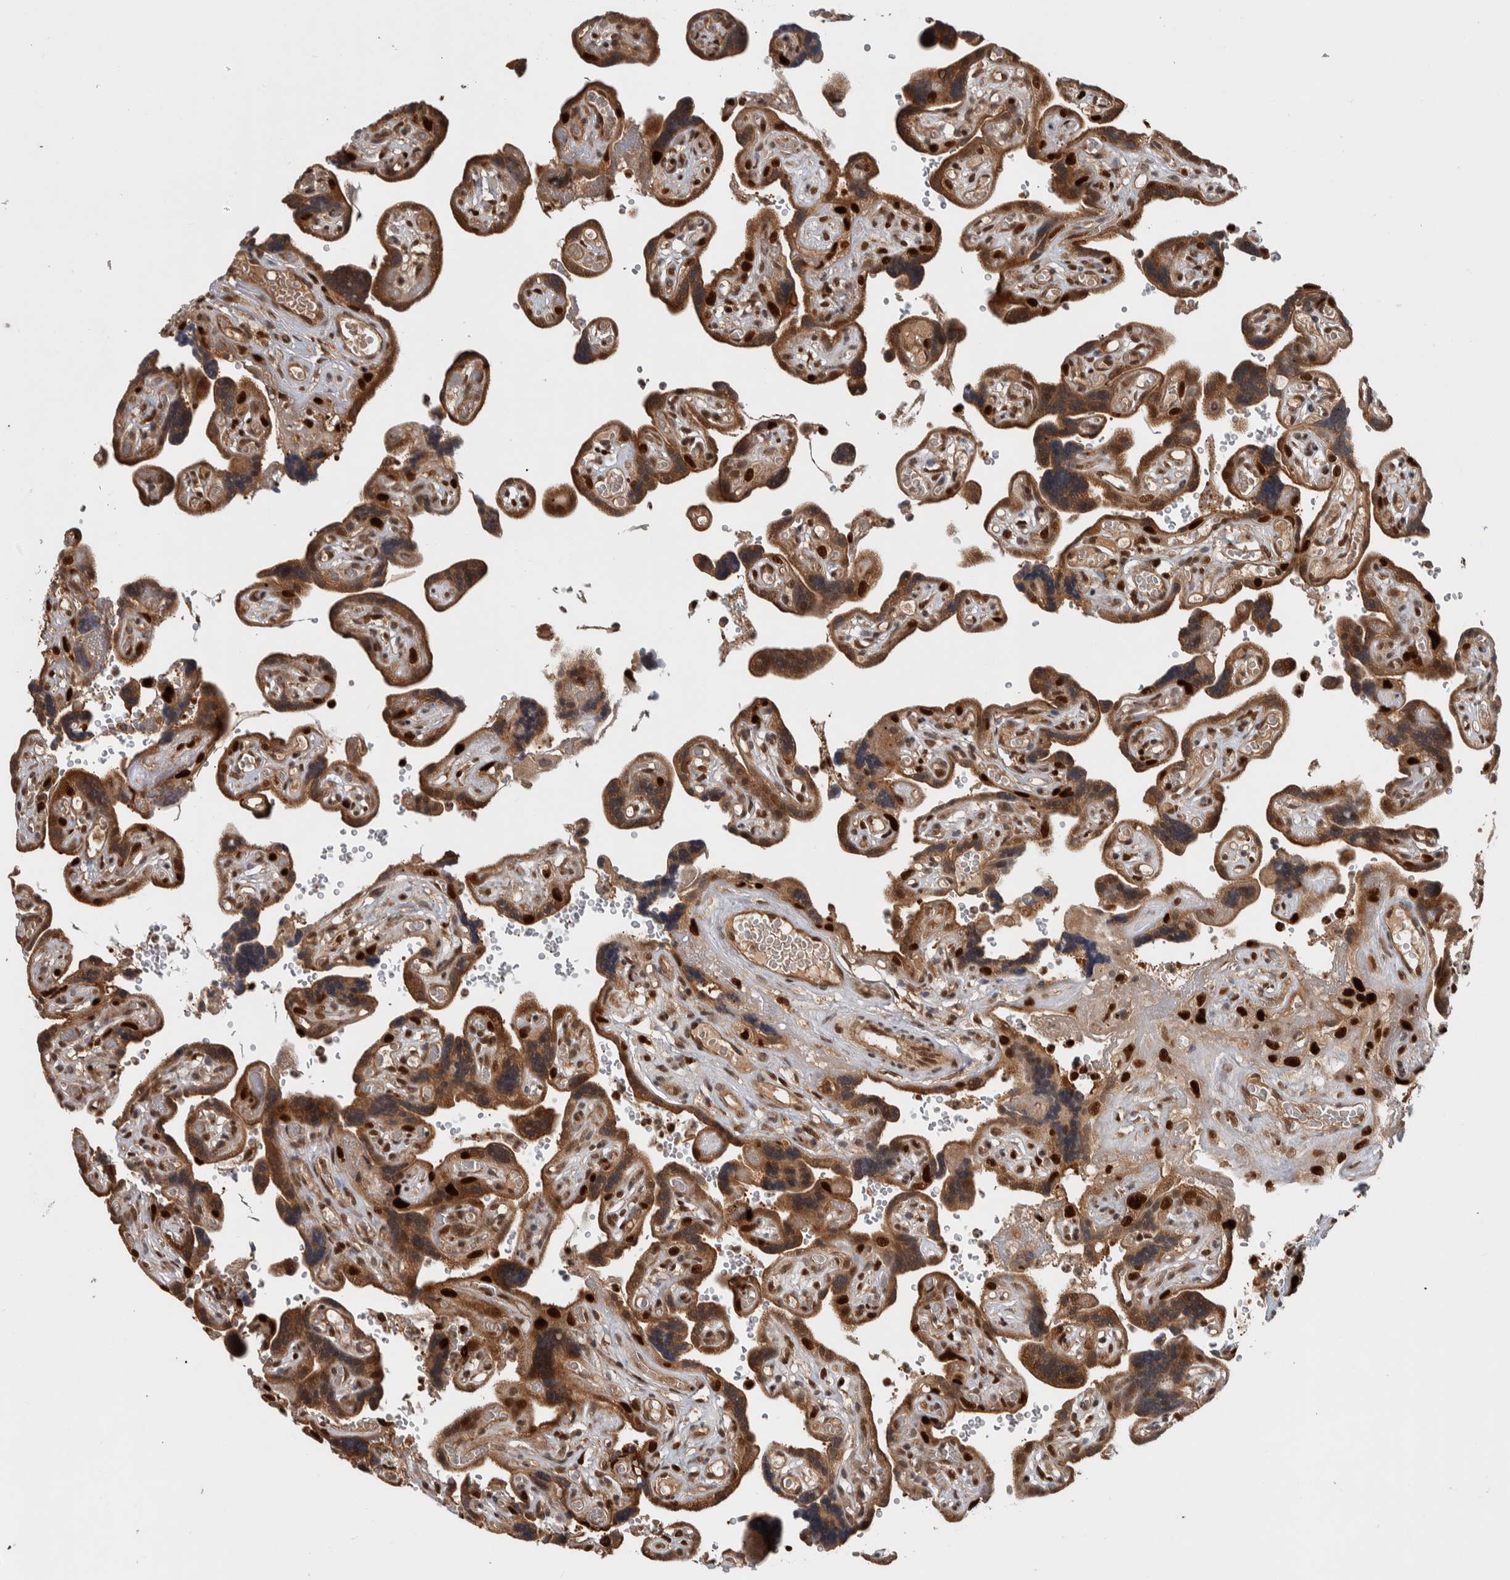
{"staining": {"intensity": "moderate", "quantity": ">75%", "location": "cytoplasmic/membranous"}, "tissue": "placenta", "cell_type": "Decidual cells", "image_type": "normal", "snomed": [{"axis": "morphology", "description": "Normal tissue, NOS"}, {"axis": "topography", "description": "Placenta"}], "caption": "Immunohistochemistry (IHC) of unremarkable placenta displays medium levels of moderate cytoplasmic/membranous positivity in approximately >75% of decidual cells. (DAB (3,3'-diaminobenzidine) = brown stain, brightfield microscopy at high magnification).", "gene": "RPS6KA4", "patient": {"sex": "female", "age": 30}}